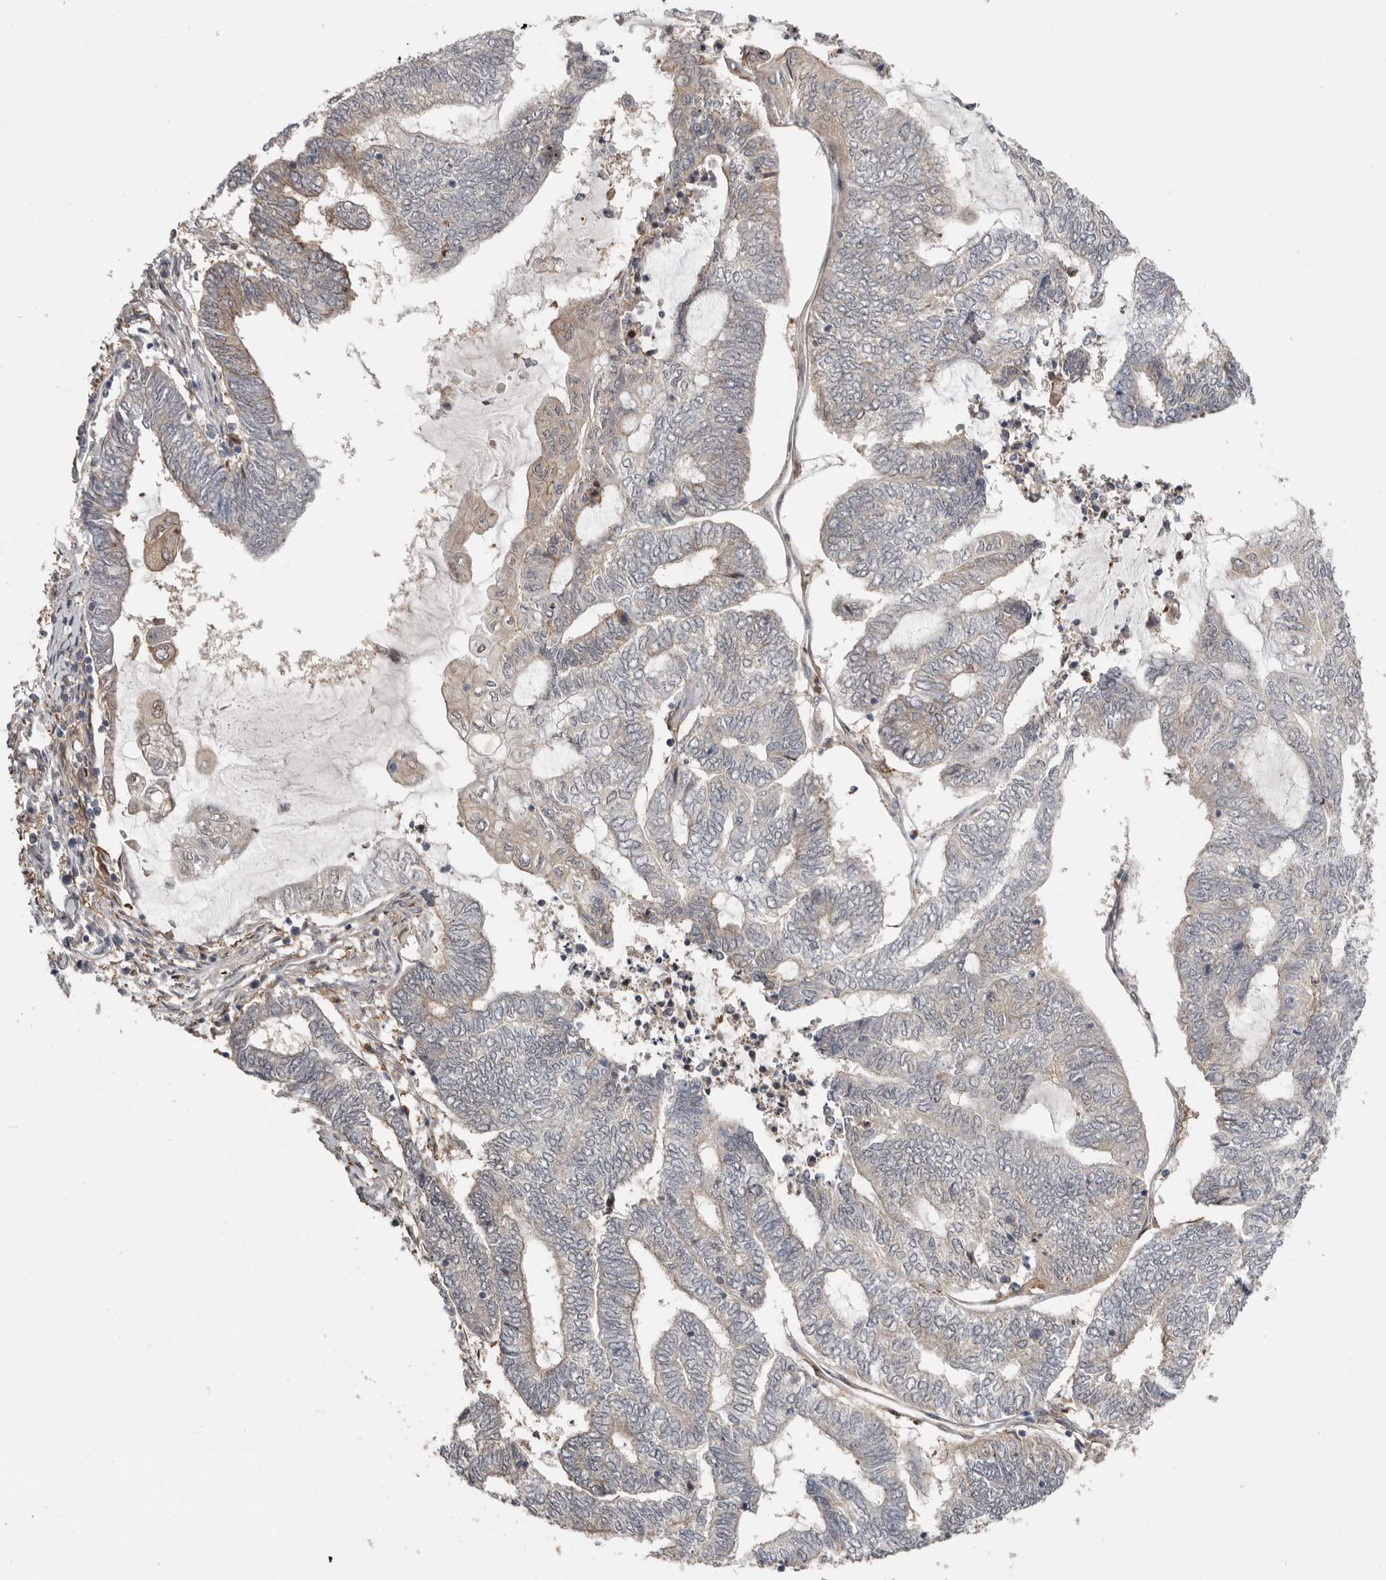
{"staining": {"intensity": "weak", "quantity": "<25%", "location": "cytoplasmic/membranous"}, "tissue": "endometrial cancer", "cell_type": "Tumor cells", "image_type": "cancer", "snomed": [{"axis": "morphology", "description": "Adenocarcinoma, NOS"}, {"axis": "topography", "description": "Uterus"}, {"axis": "topography", "description": "Endometrium"}], "caption": "IHC histopathology image of neoplastic tissue: endometrial cancer stained with DAB (3,3'-diaminobenzidine) reveals no significant protein expression in tumor cells. (Stains: DAB (3,3'-diaminobenzidine) immunohistochemistry (IHC) with hematoxylin counter stain, Microscopy: brightfield microscopy at high magnification).", "gene": "MSRB2", "patient": {"sex": "female", "age": 70}}